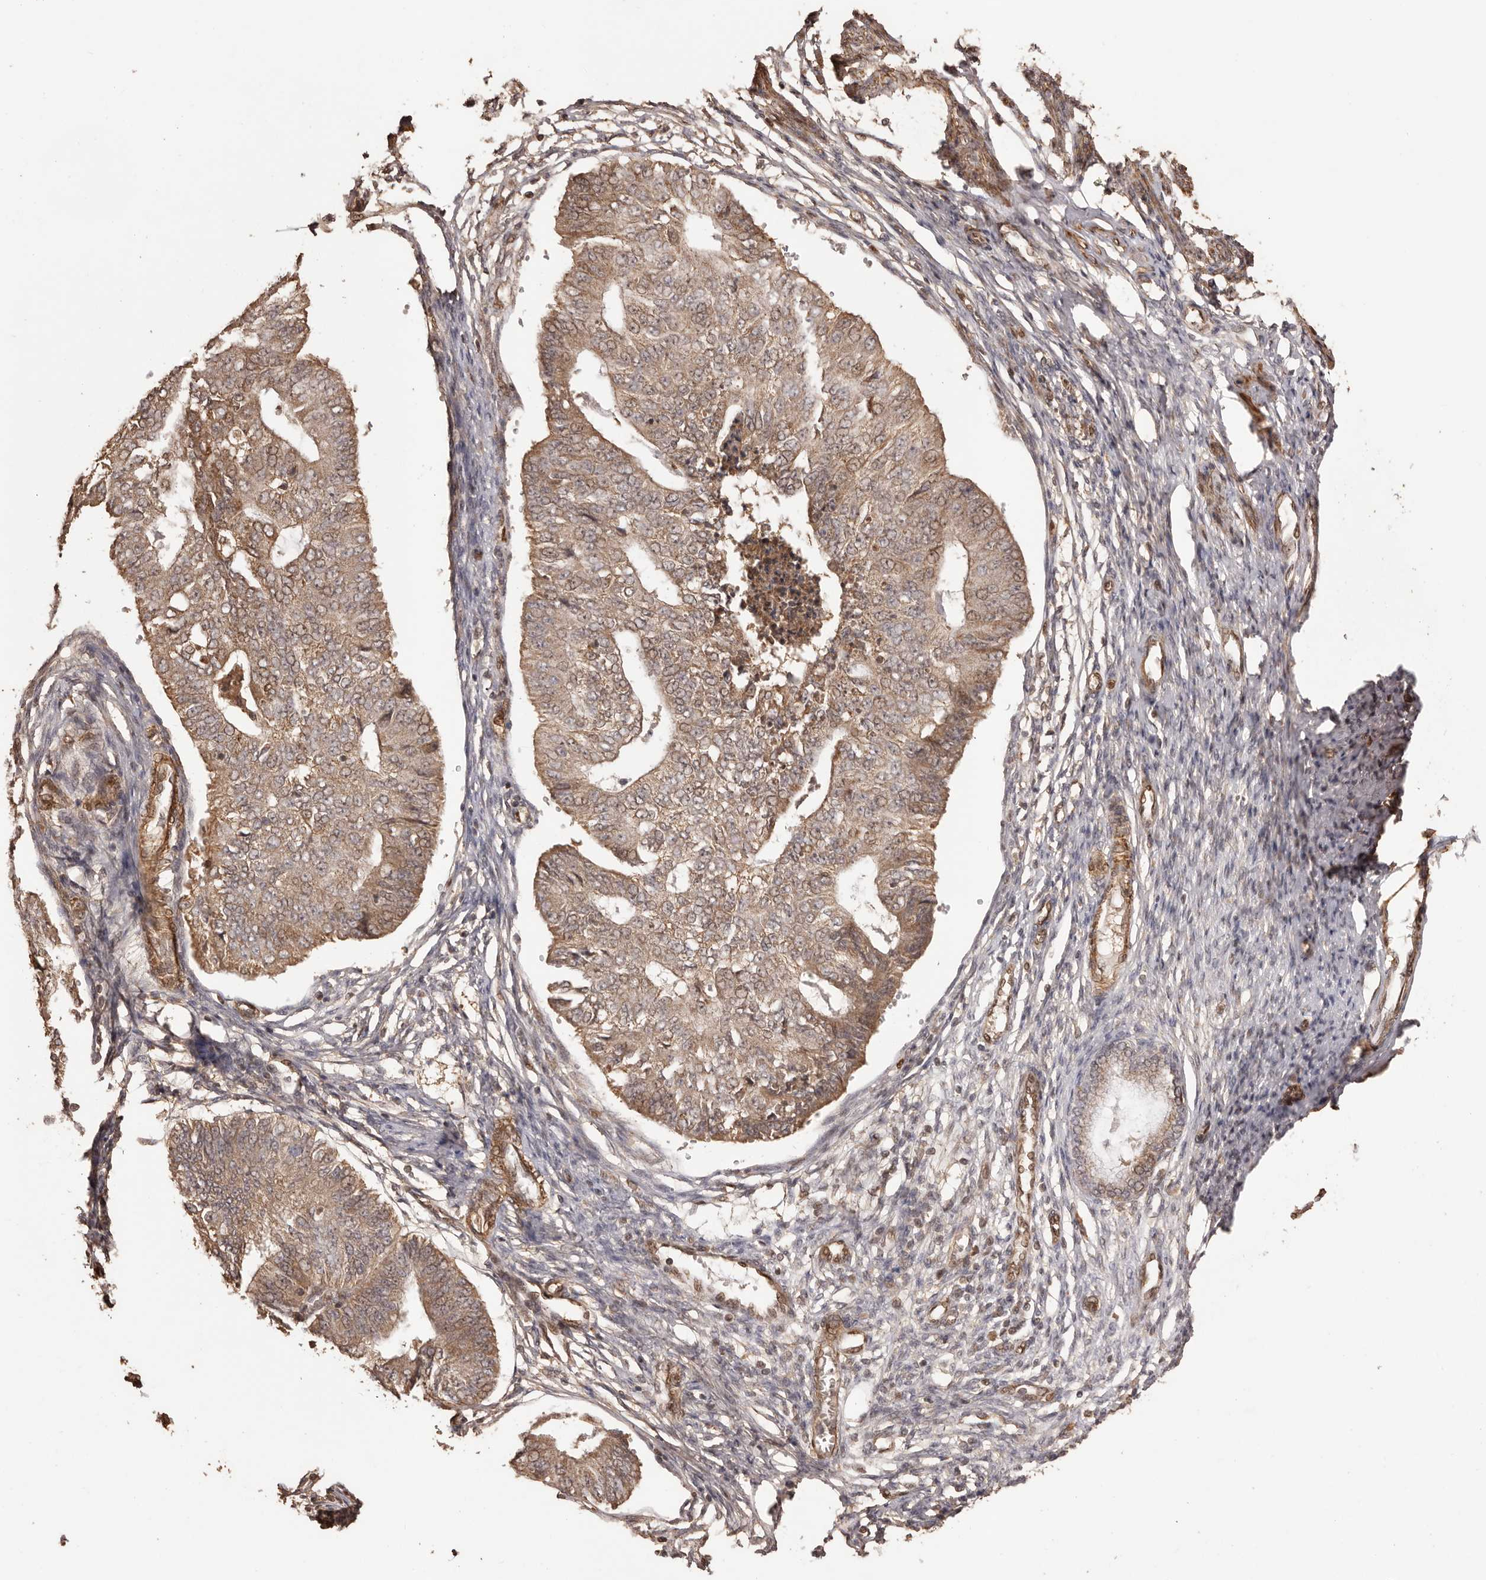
{"staining": {"intensity": "moderate", "quantity": ">75%", "location": "cytoplasmic/membranous"}, "tissue": "endometrial cancer", "cell_type": "Tumor cells", "image_type": "cancer", "snomed": [{"axis": "morphology", "description": "Adenocarcinoma, NOS"}, {"axis": "topography", "description": "Endometrium"}], "caption": "Immunohistochemistry (DAB) staining of human adenocarcinoma (endometrial) exhibits moderate cytoplasmic/membranous protein staining in about >75% of tumor cells.", "gene": "UBR2", "patient": {"sex": "female", "age": 32}}